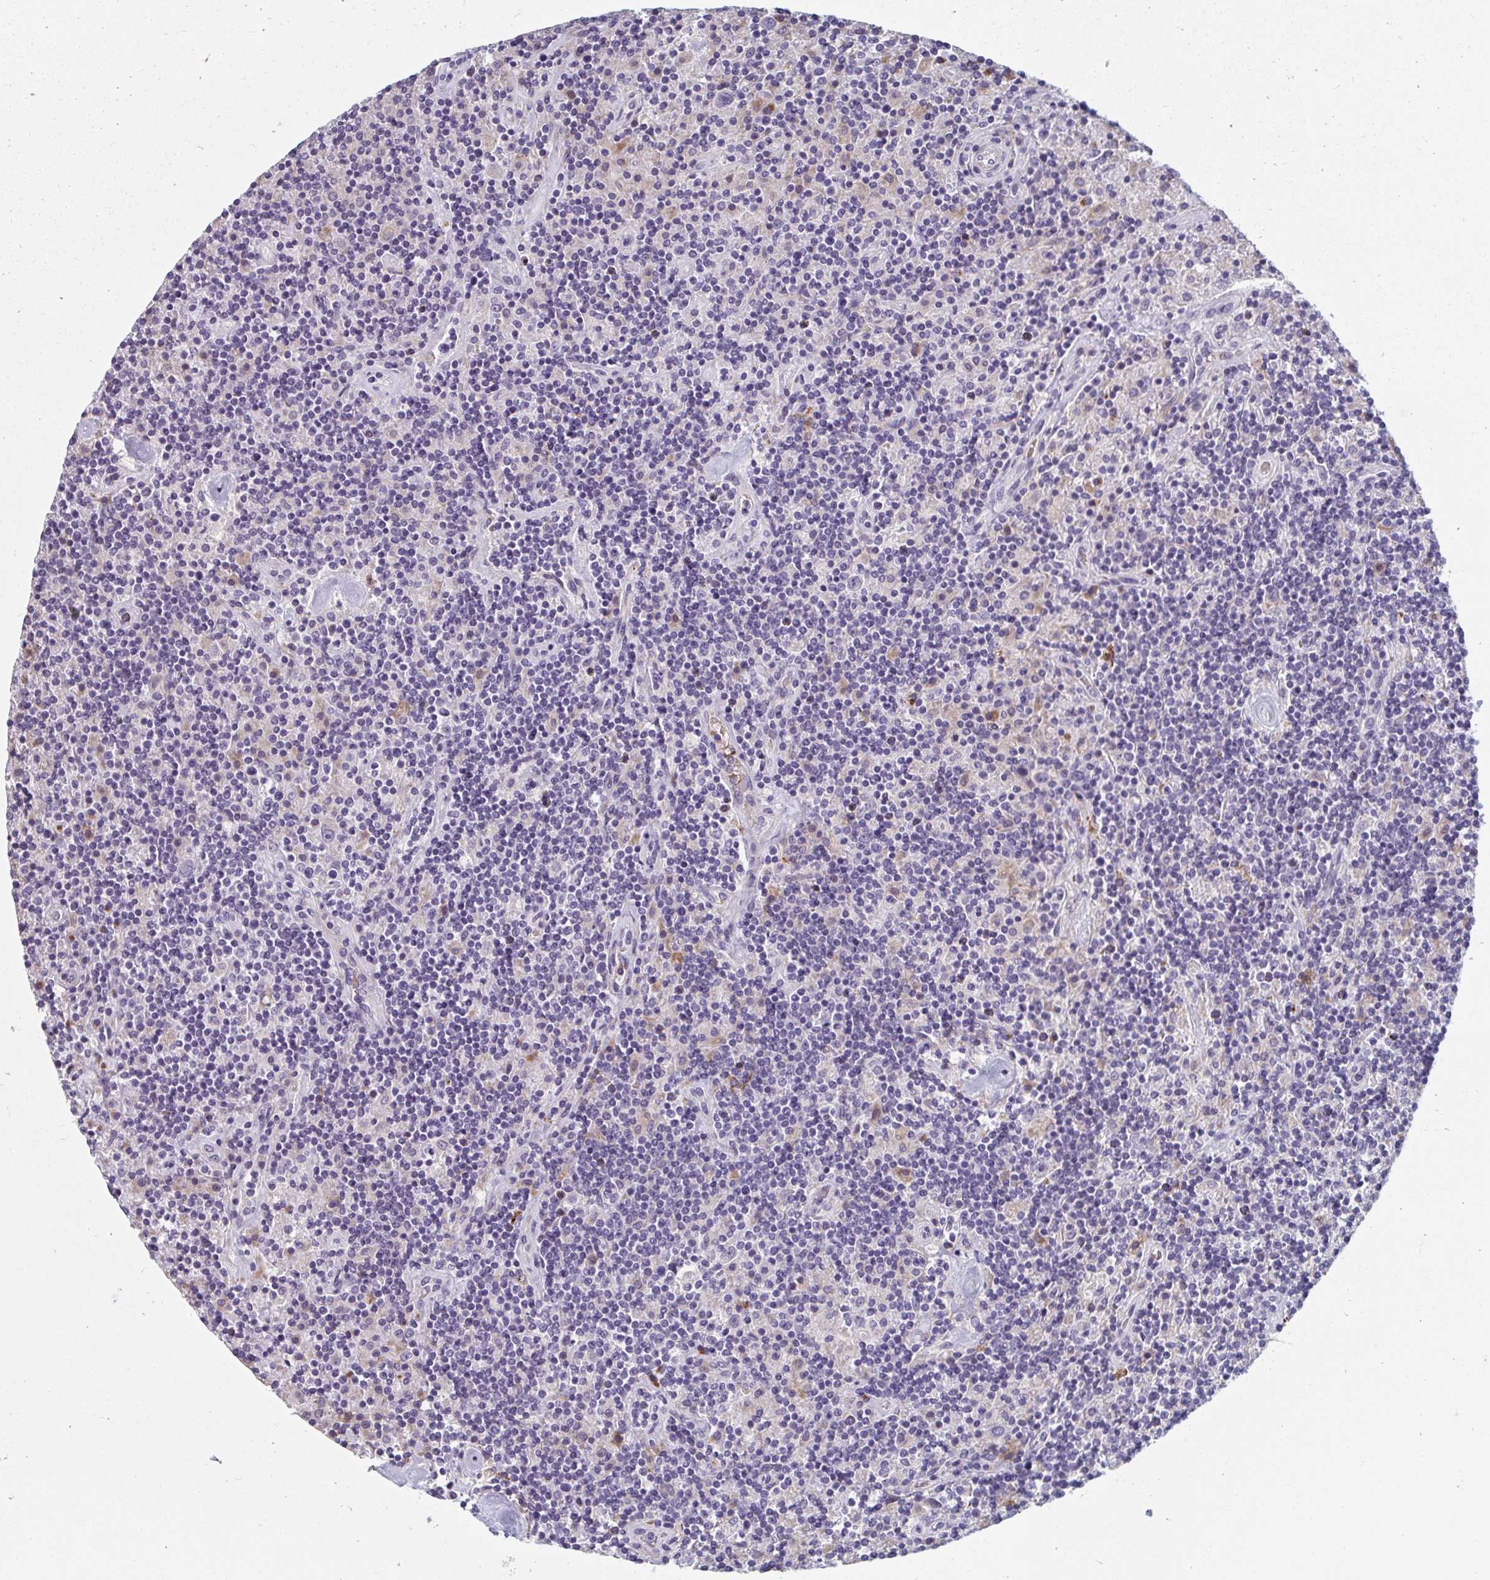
{"staining": {"intensity": "weak", "quantity": "<25%", "location": "cytoplasmic/membranous"}, "tissue": "lymphoma", "cell_type": "Tumor cells", "image_type": "cancer", "snomed": [{"axis": "morphology", "description": "Hodgkin's disease, NOS"}, {"axis": "topography", "description": "Lymph node"}], "caption": "Immunohistochemistry image of neoplastic tissue: Hodgkin's disease stained with DAB (3,3'-diaminobenzidine) displays no significant protein positivity in tumor cells. (DAB (3,3'-diaminobenzidine) immunohistochemistry visualized using brightfield microscopy, high magnification).", "gene": "EIF1AD", "patient": {"sex": "male", "age": 70}}